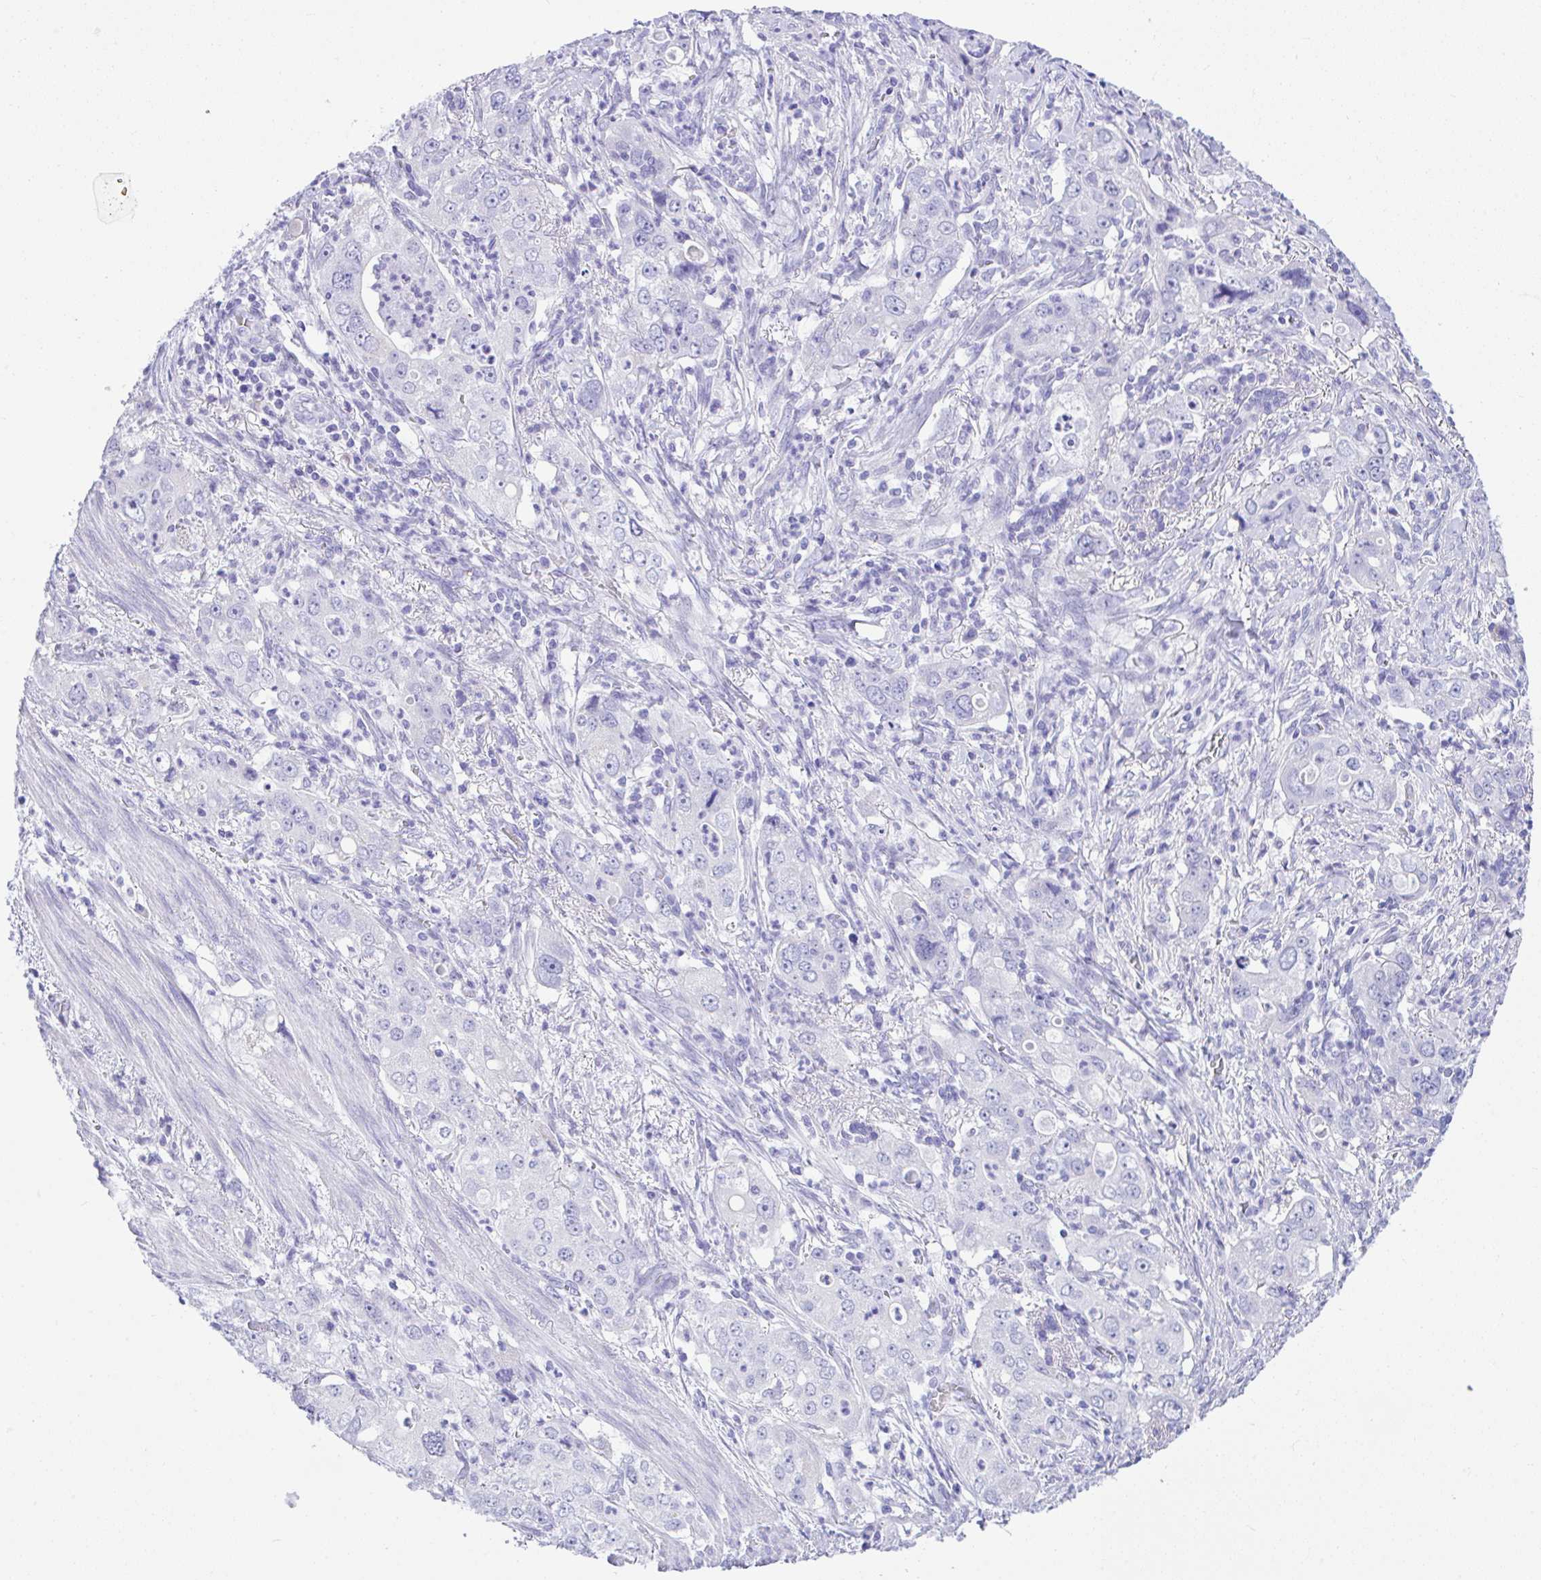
{"staining": {"intensity": "negative", "quantity": "none", "location": "none"}, "tissue": "stomach cancer", "cell_type": "Tumor cells", "image_type": "cancer", "snomed": [{"axis": "morphology", "description": "Adenocarcinoma, NOS"}, {"axis": "topography", "description": "Stomach, upper"}], "caption": "This is a image of IHC staining of stomach adenocarcinoma, which shows no staining in tumor cells.", "gene": "SEL1L2", "patient": {"sex": "male", "age": 75}}